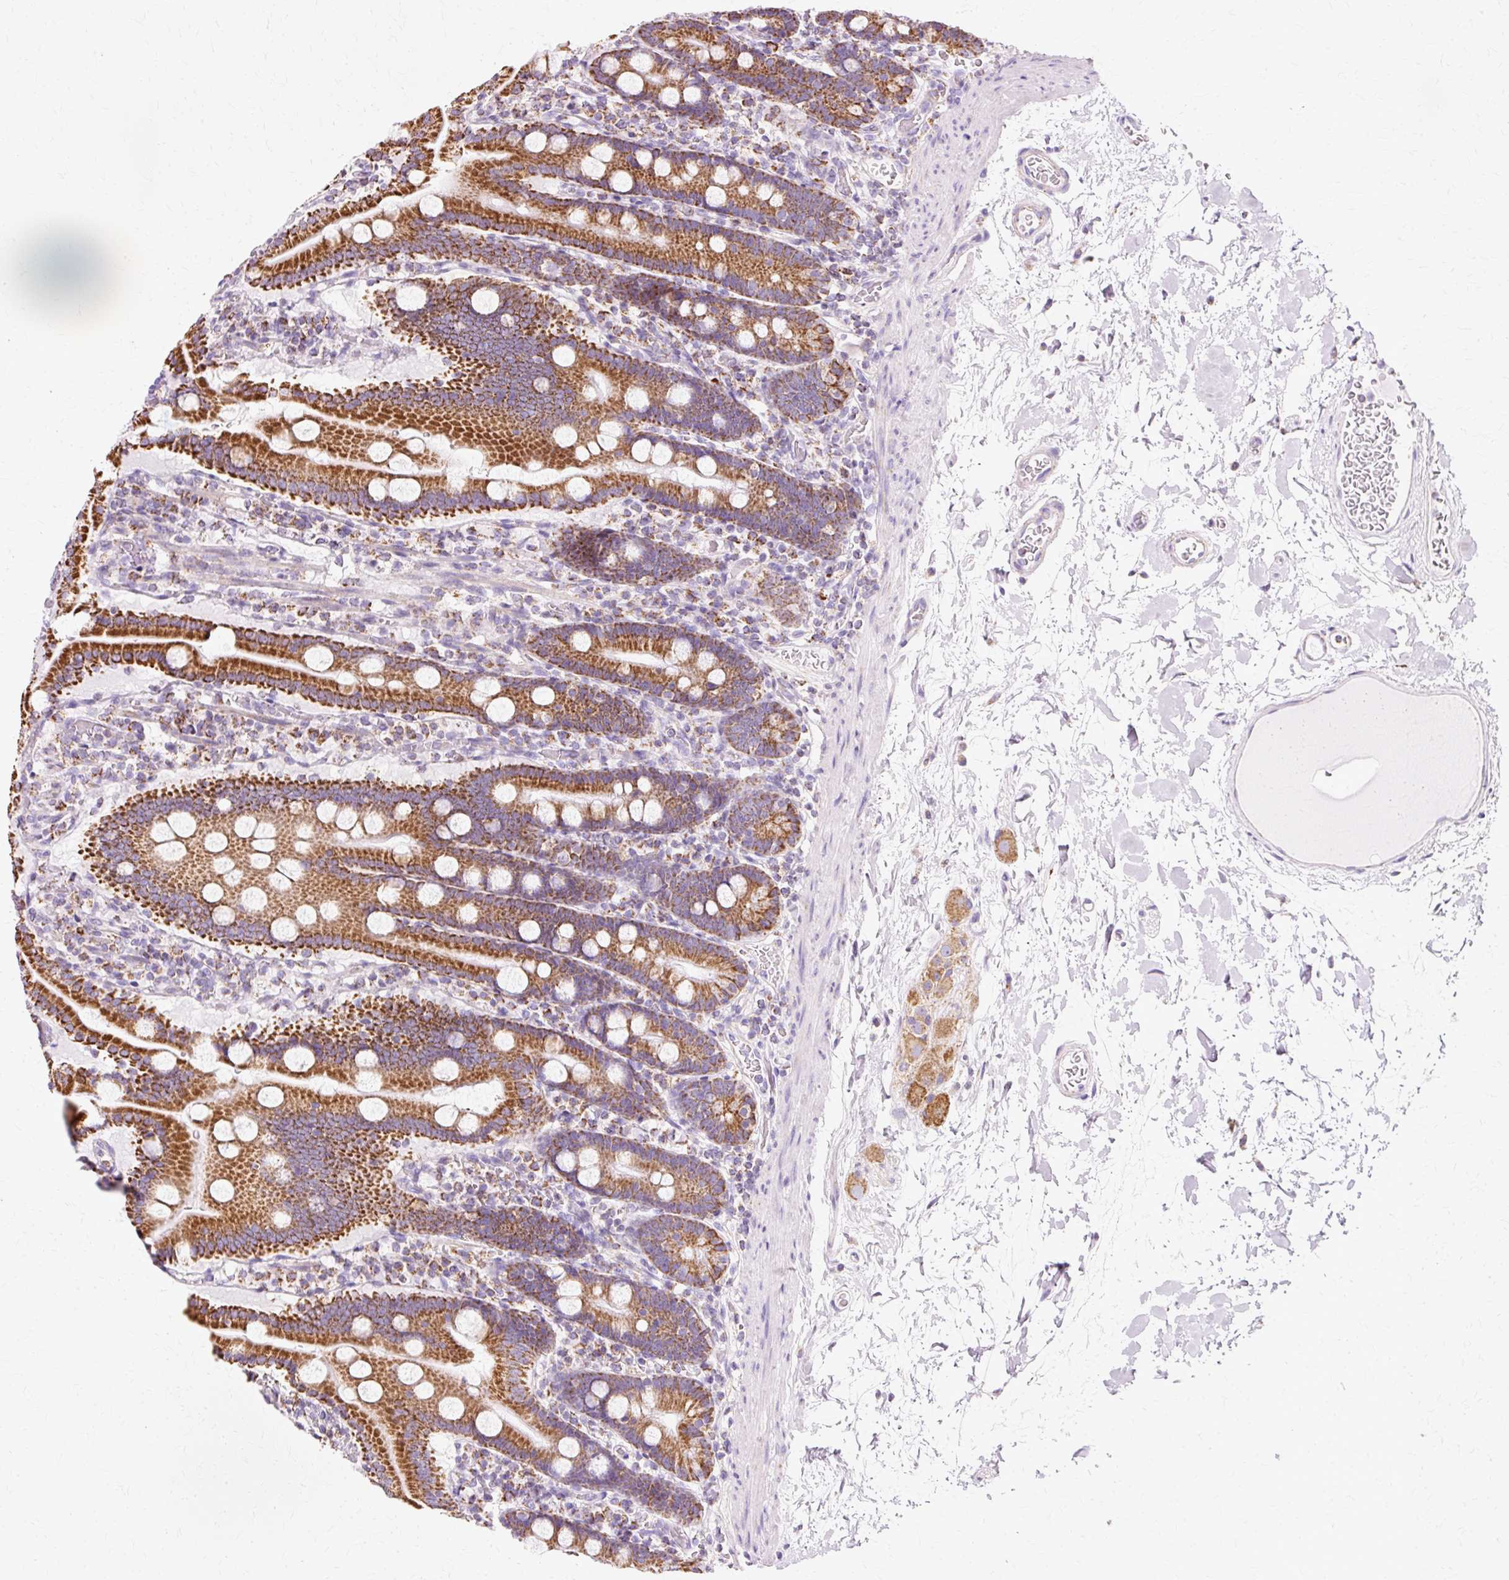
{"staining": {"intensity": "strong", "quantity": ">75%", "location": "cytoplasmic/membranous"}, "tissue": "duodenum", "cell_type": "Glandular cells", "image_type": "normal", "snomed": [{"axis": "morphology", "description": "Normal tissue, NOS"}, {"axis": "topography", "description": "Duodenum"}], "caption": "Unremarkable duodenum was stained to show a protein in brown. There is high levels of strong cytoplasmic/membranous staining in about >75% of glandular cells.", "gene": "ATP5PO", "patient": {"sex": "male", "age": 55}}